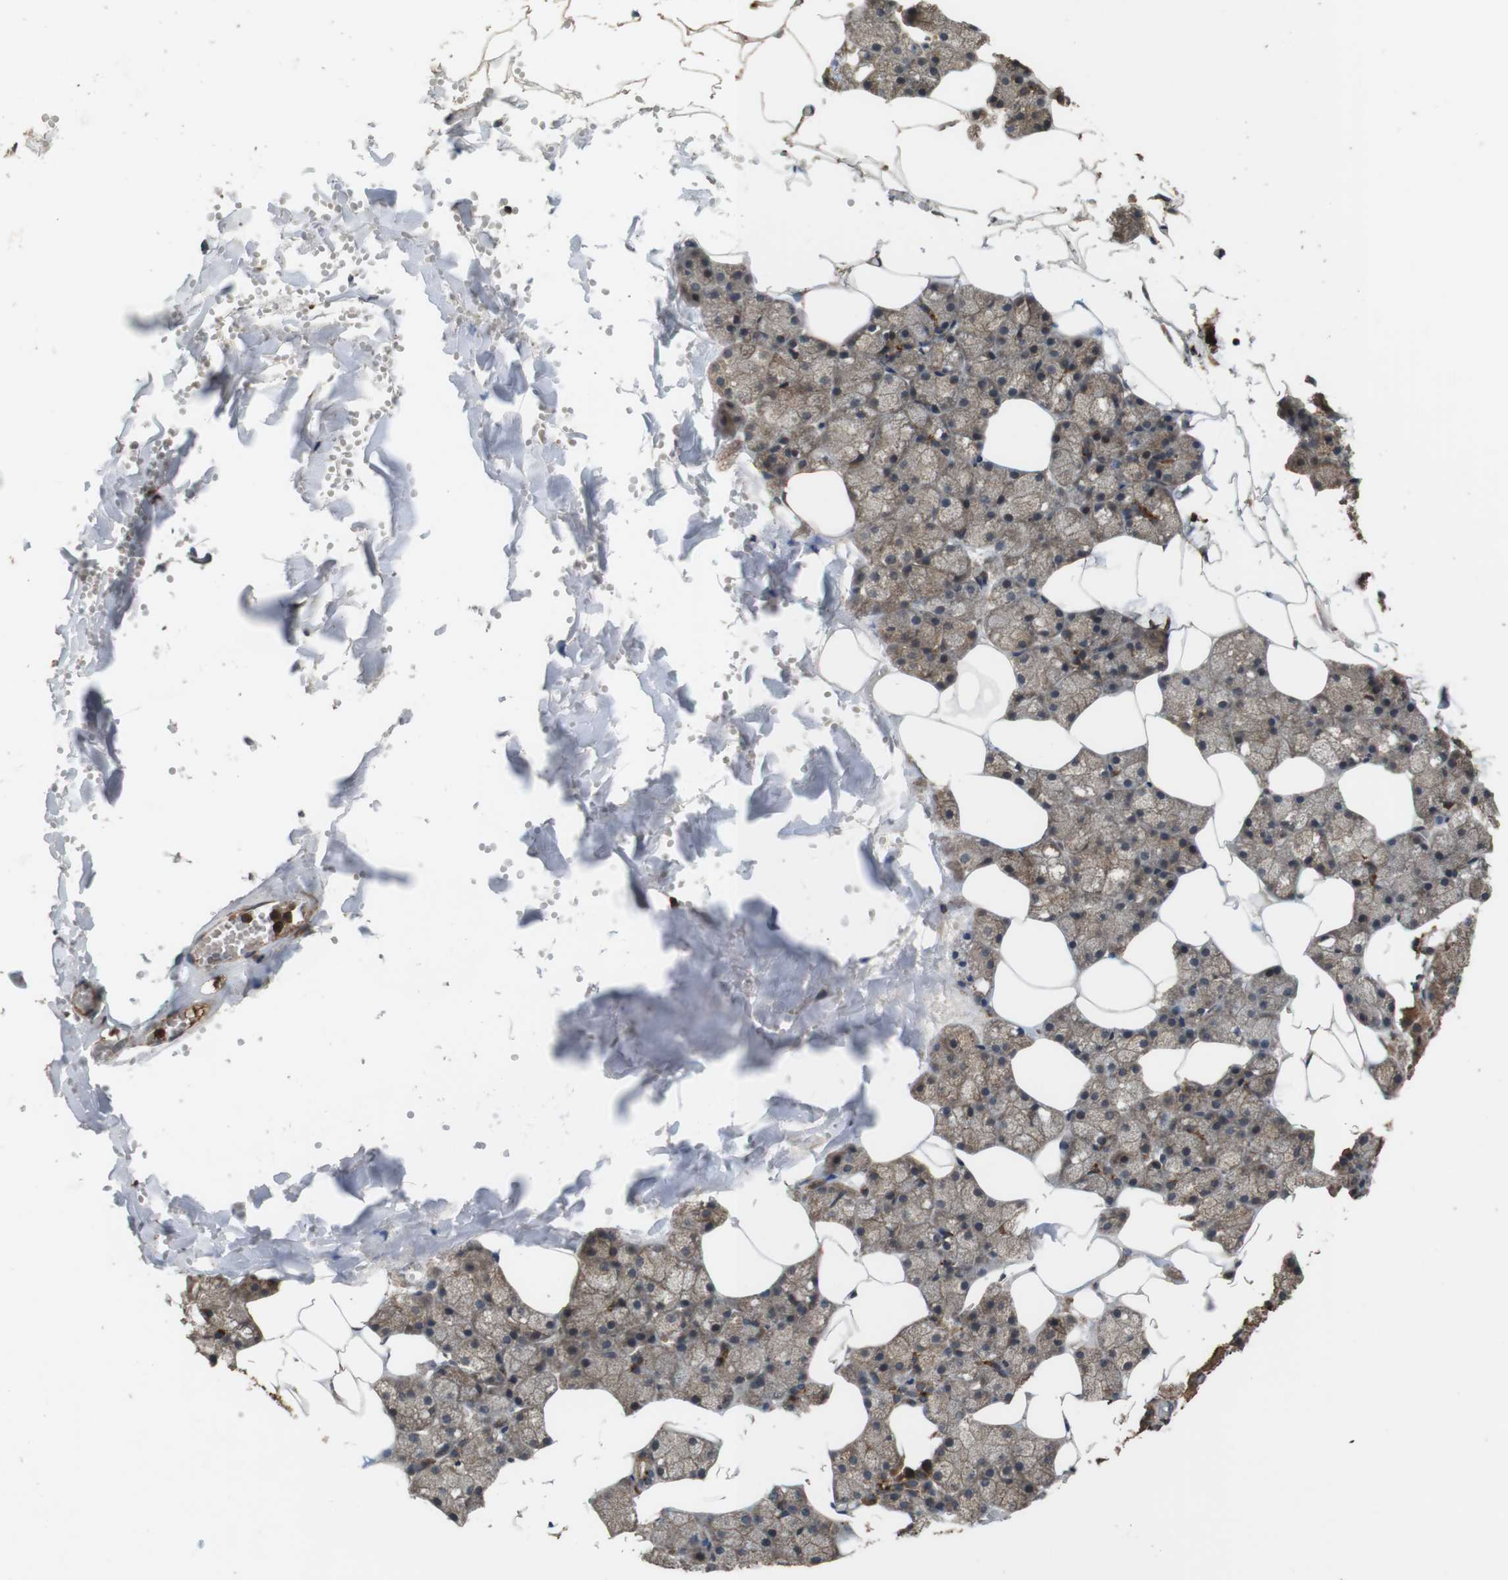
{"staining": {"intensity": "moderate", "quantity": ">75%", "location": "cytoplasmic/membranous"}, "tissue": "salivary gland", "cell_type": "Glandular cells", "image_type": "normal", "snomed": [{"axis": "morphology", "description": "Normal tissue, NOS"}, {"axis": "topography", "description": "Salivary gland"}], "caption": "A medium amount of moderate cytoplasmic/membranous positivity is present in approximately >75% of glandular cells in benign salivary gland.", "gene": "BAG4", "patient": {"sex": "male", "age": 62}}